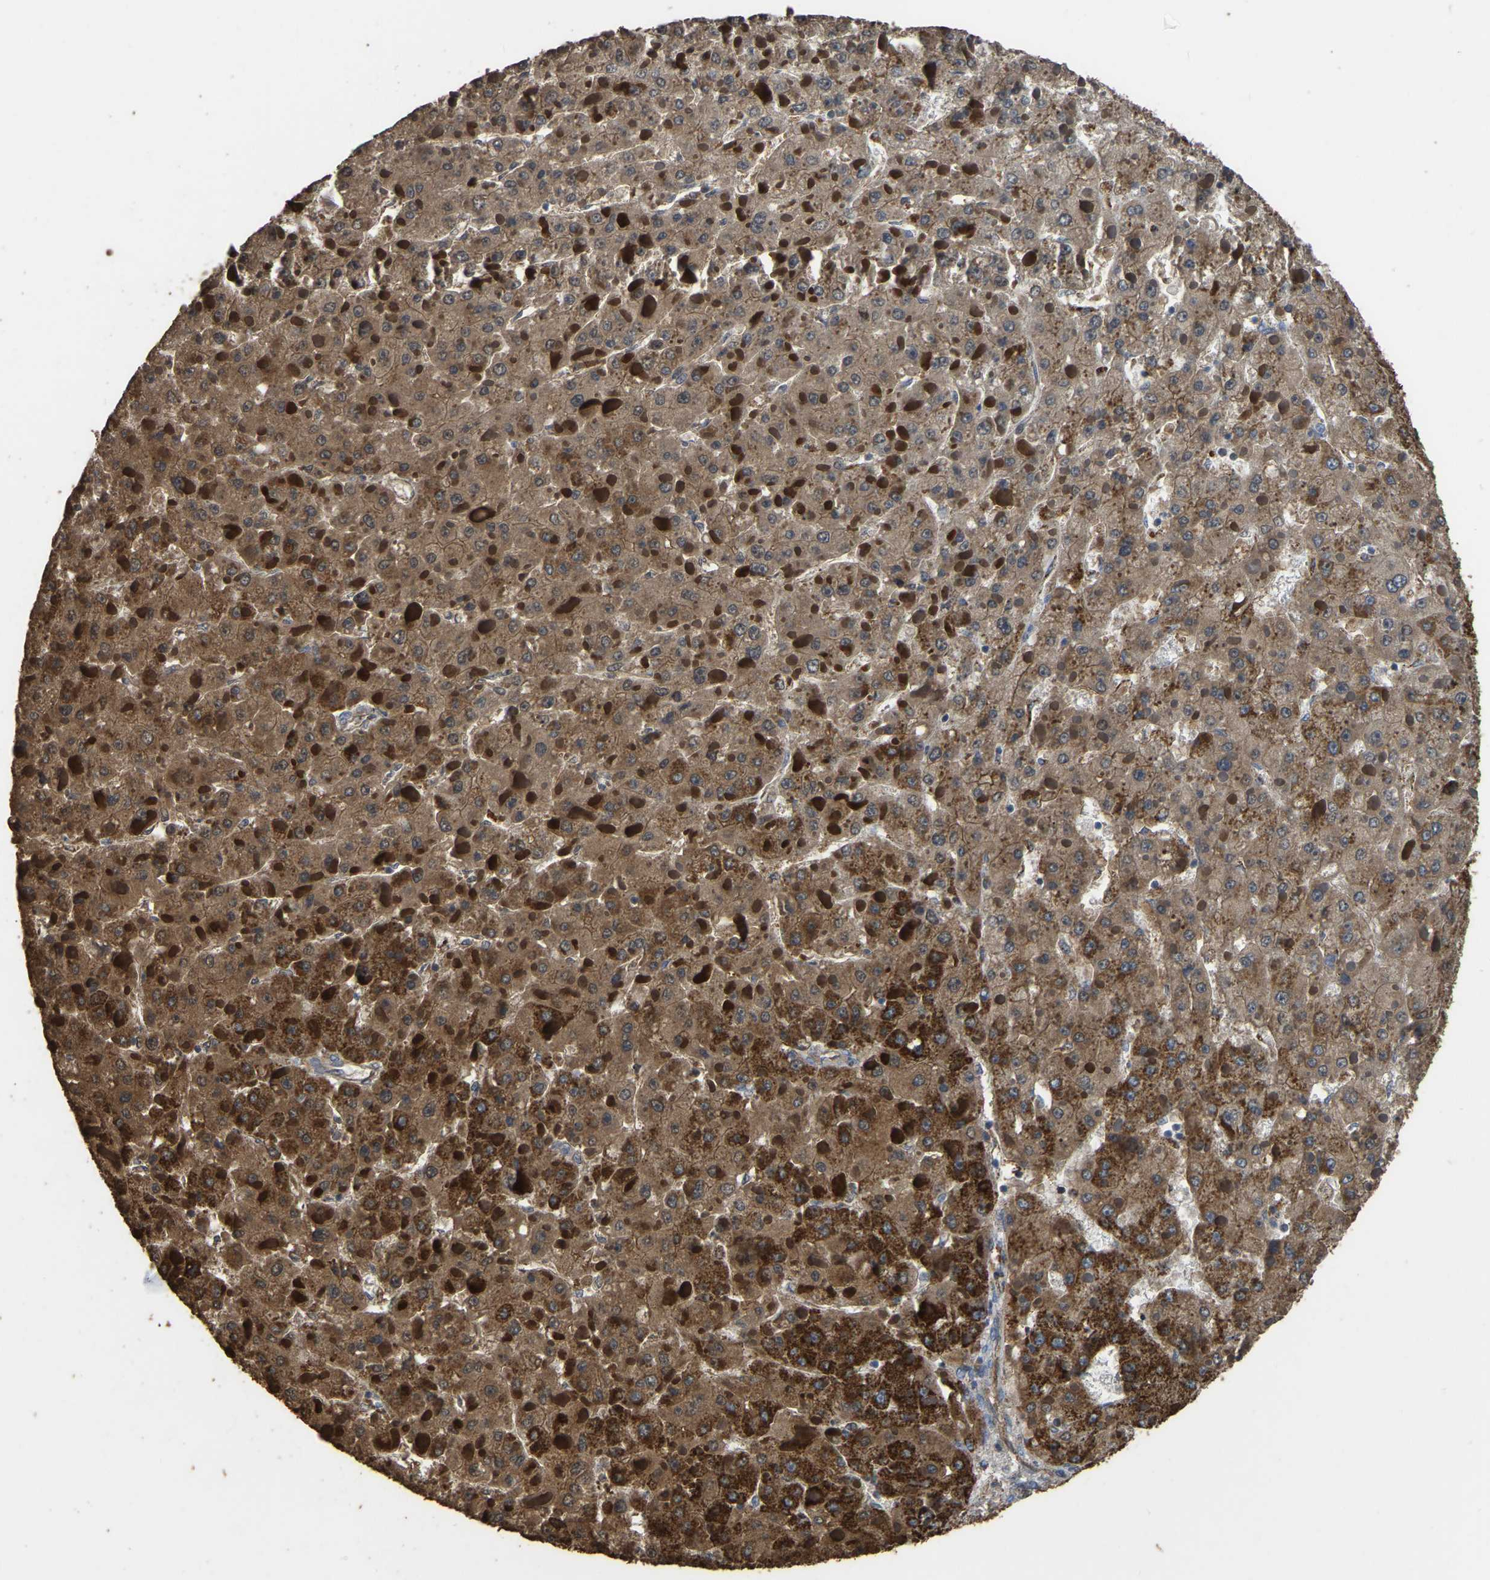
{"staining": {"intensity": "strong", "quantity": ">75%", "location": "cytoplasmic/membranous"}, "tissue": "liver cancer", "cell_type": "Tumor cells", "image_type": "cancer", "snomed": [{"axis": "morphology", "description": "Carcinoma, Hepatocellular, NOS"}, {"axis": "topography", "description": "Liver"}], "caption": "The image exhibits a brown stain indicating the presence of a protein in the cytoplasmic/membranous of tumor cells in liver hepatocellular carcinoma.", "gene": "ETFA", "patient": {"sex": "female", "age": 73}}